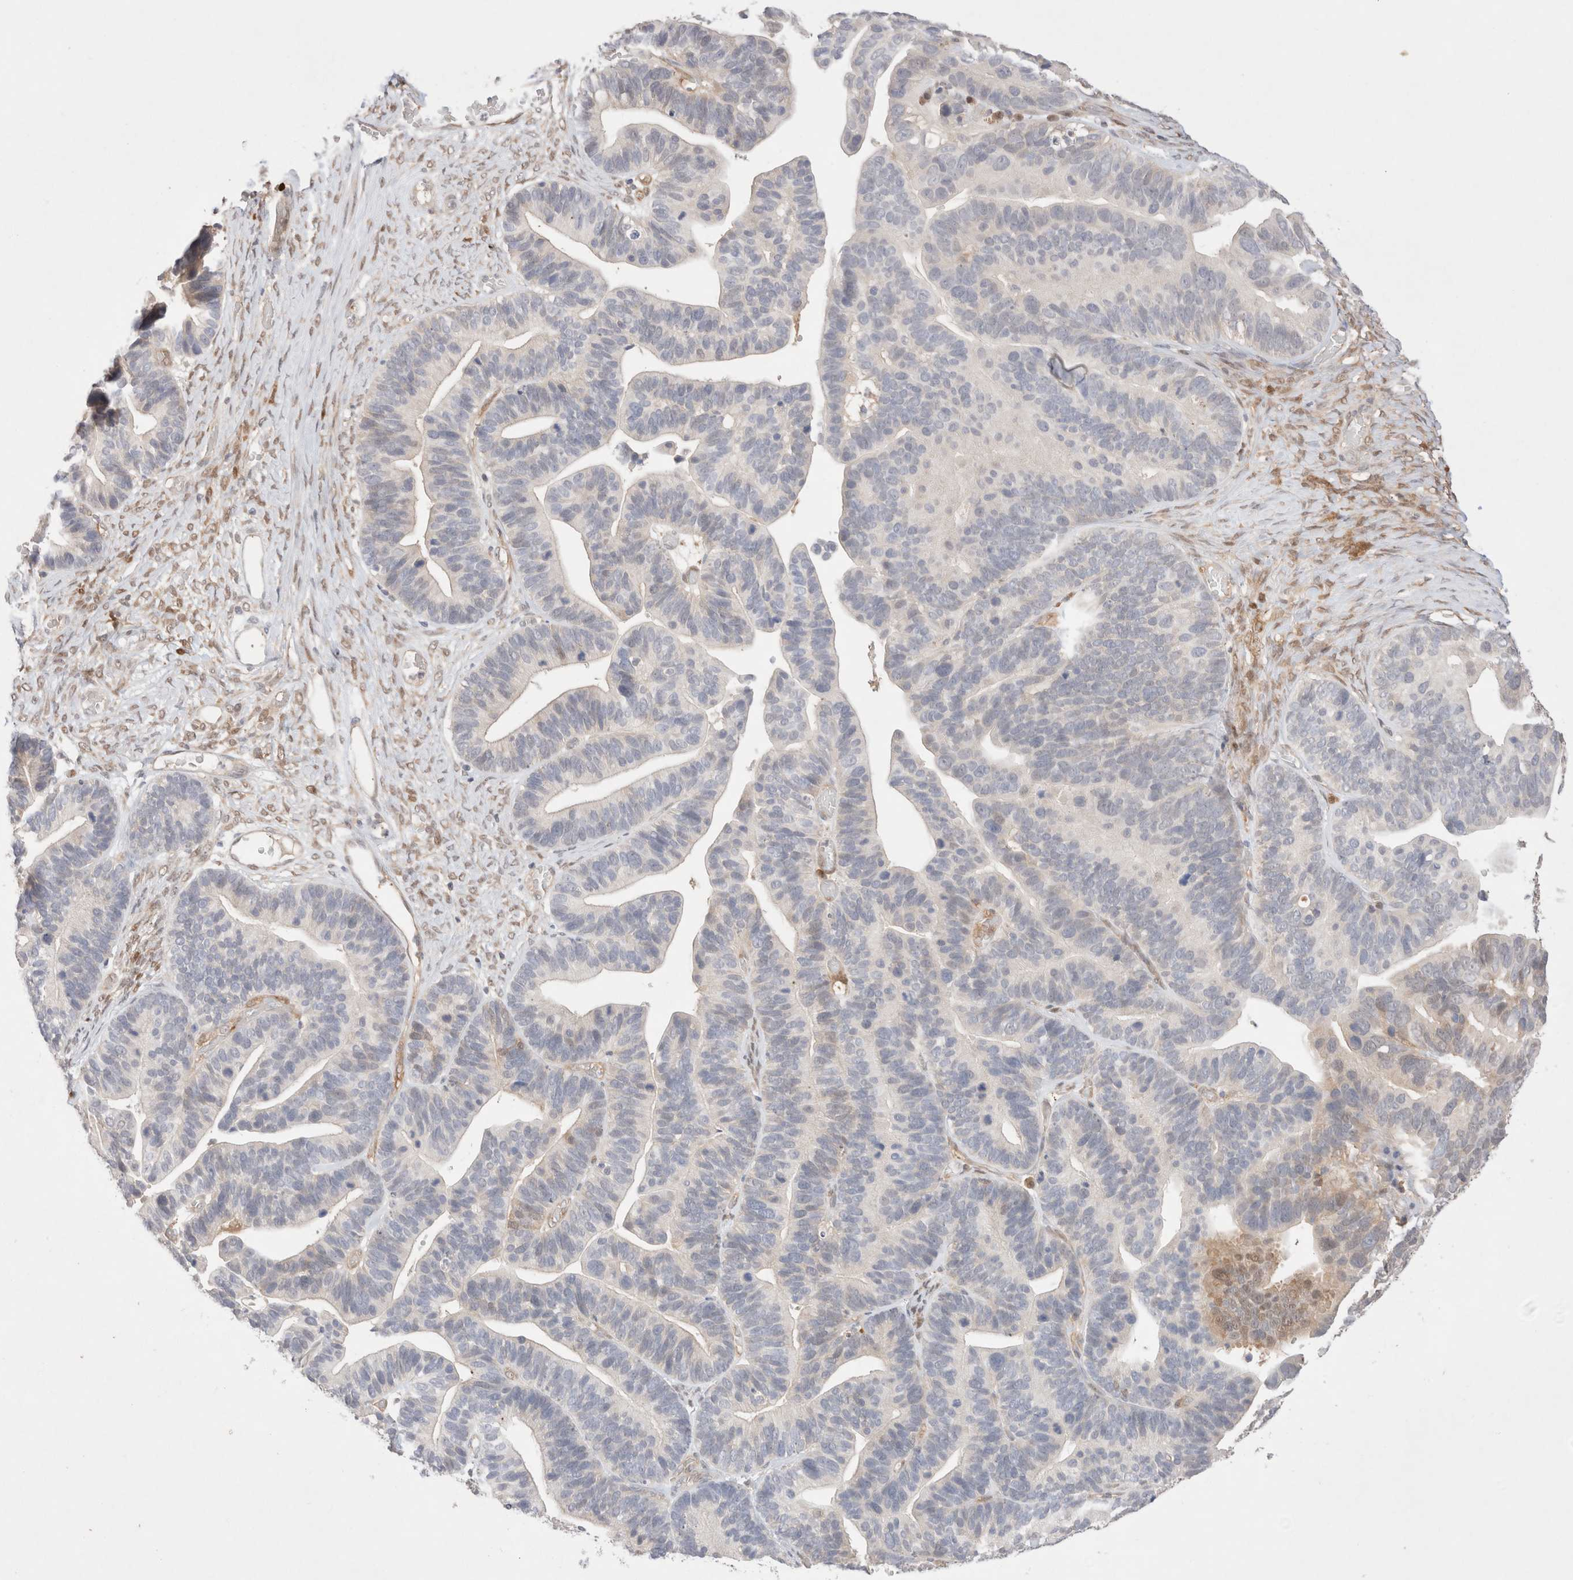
{"staining": {"intensity": "negative", "quantity": "none", "location": "none"}, "tissue": "ovarian cancer", "cell_type": "Tumor cells", "image_type": "cancer", "snomed": [{"axis": "morphology", "description": "Cystadenocarcinoma, serous, NOS"}, {"axis": "topography", "description": "Ovary"}], "caption": "Immunohistochemistry (IHC) image of human serous cystadenocarcinoma (ovarian) stained for a protein (brown), which exhibits no expression in tumor cells.", "gene": "STARD10", "patient": {"sex": "female", "age": 56}}